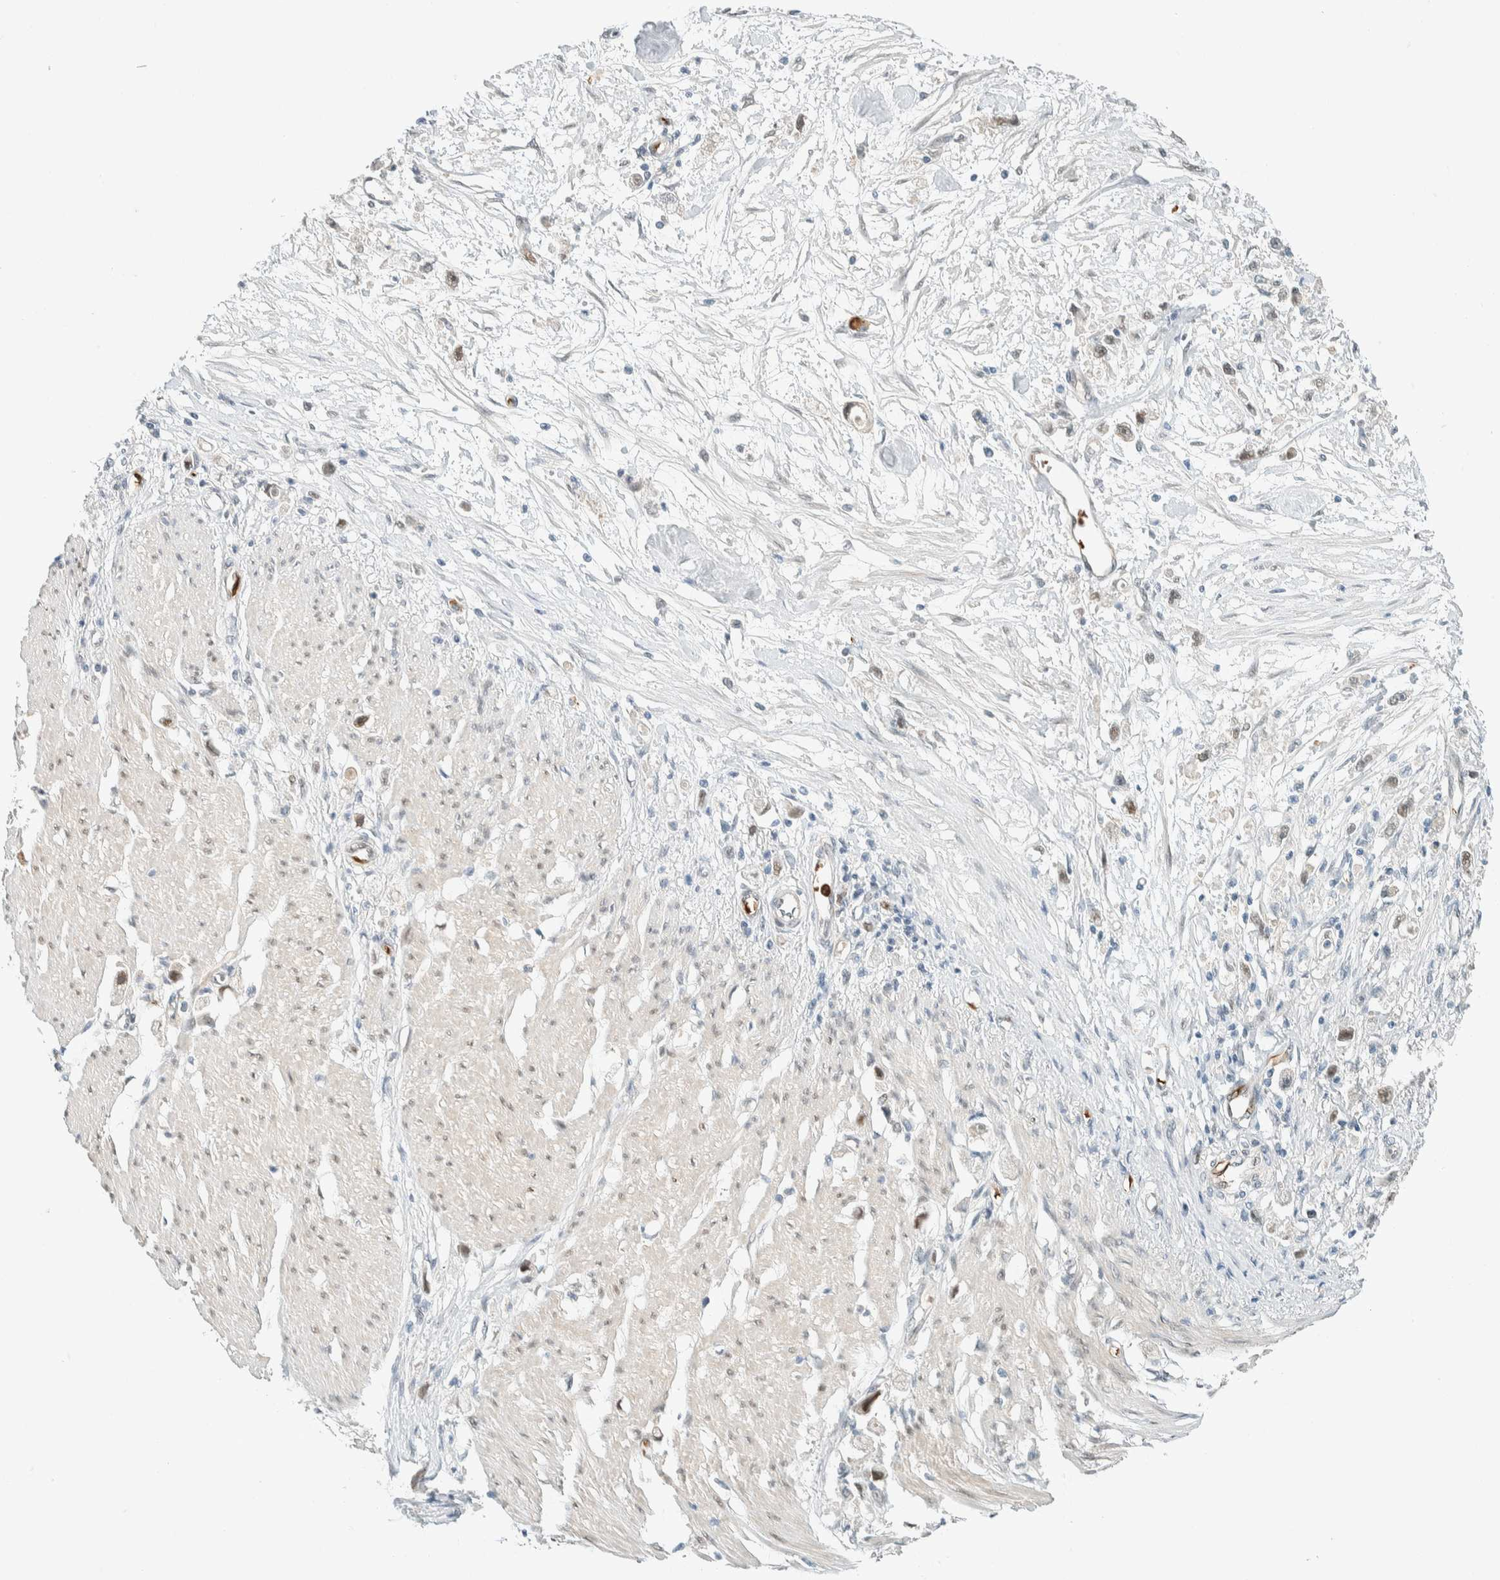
{"staining": {"intensity": "weak", "quantity": ">75%", "location": "nuclear"}, "tissue": "stomach cancer", "cell_type": "Tumor cells", "image_type": "cancer", "snomed": [{"axis": "morphology", "description": "Adenocarcinoma, NOS"}, {"axis": "topography", "description": "Stomach"}], "caption": "A low amount of weak nuclear expression is present in approximately >75% of tumor cells in adenocarcinoma (stomach) tissue. (Brightfield microscopy of DAB IHC at high magnification).", "gene": "TSTD2", "patient": {"sex": "female", "age": 59}}